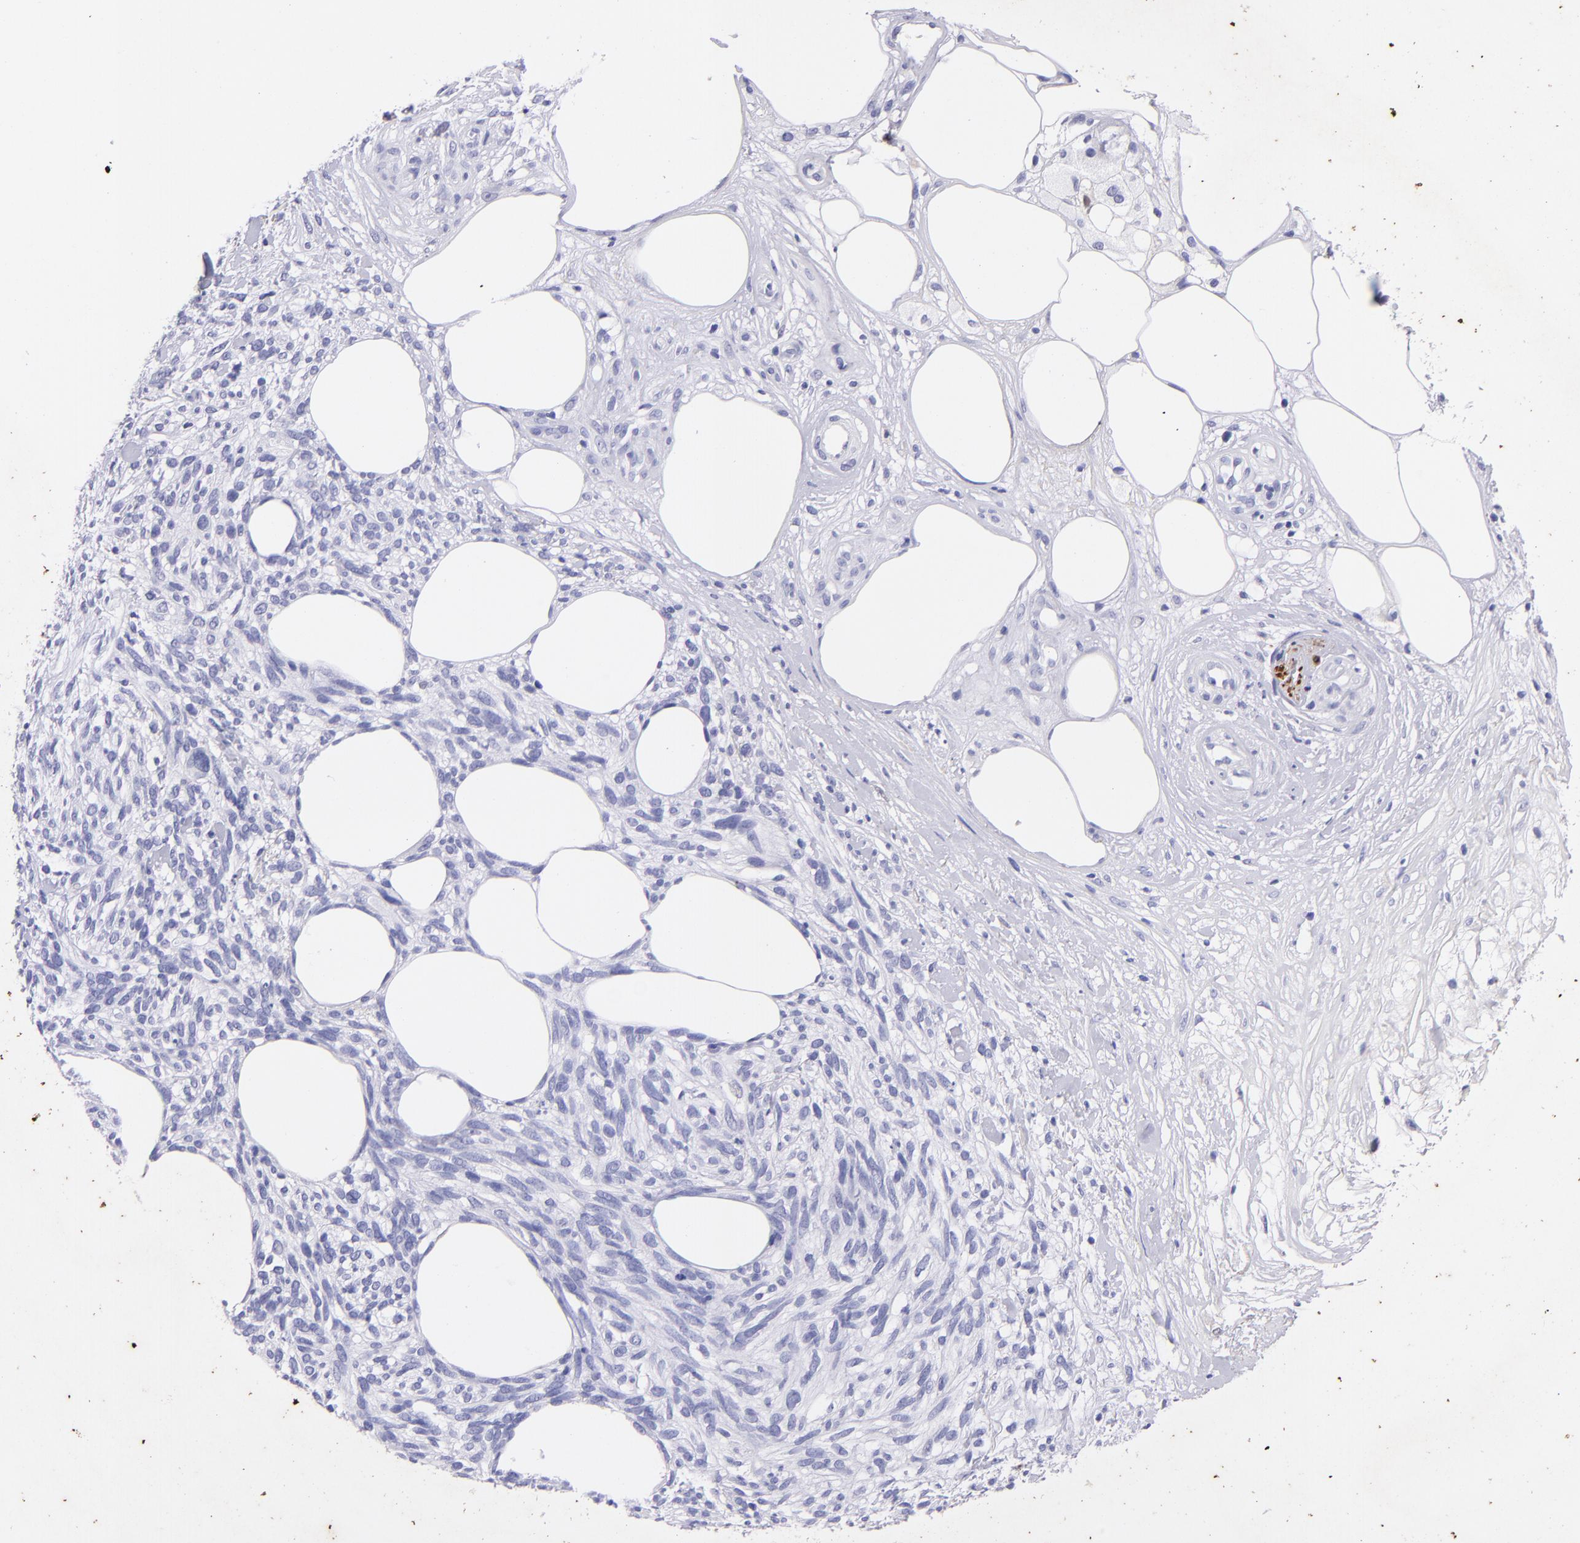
{"staining": {"intensity": "negative", "quantity": "none", "location": "none"}, "tissue": "melanoma", "cell_type": "Tumor cells", "image_type": "cancer", "snomed": [{"axis": "morphology", "description": "Malignant melanoma, NOS"}, {"axis": "topography", "description": "Skin"}], "caption": "A photomicrograph of melanoma stained for a protein displays no brown staining in tumor cells.", "gene": "UCHL1", "patient": {"sex": "female", "age": 85}}